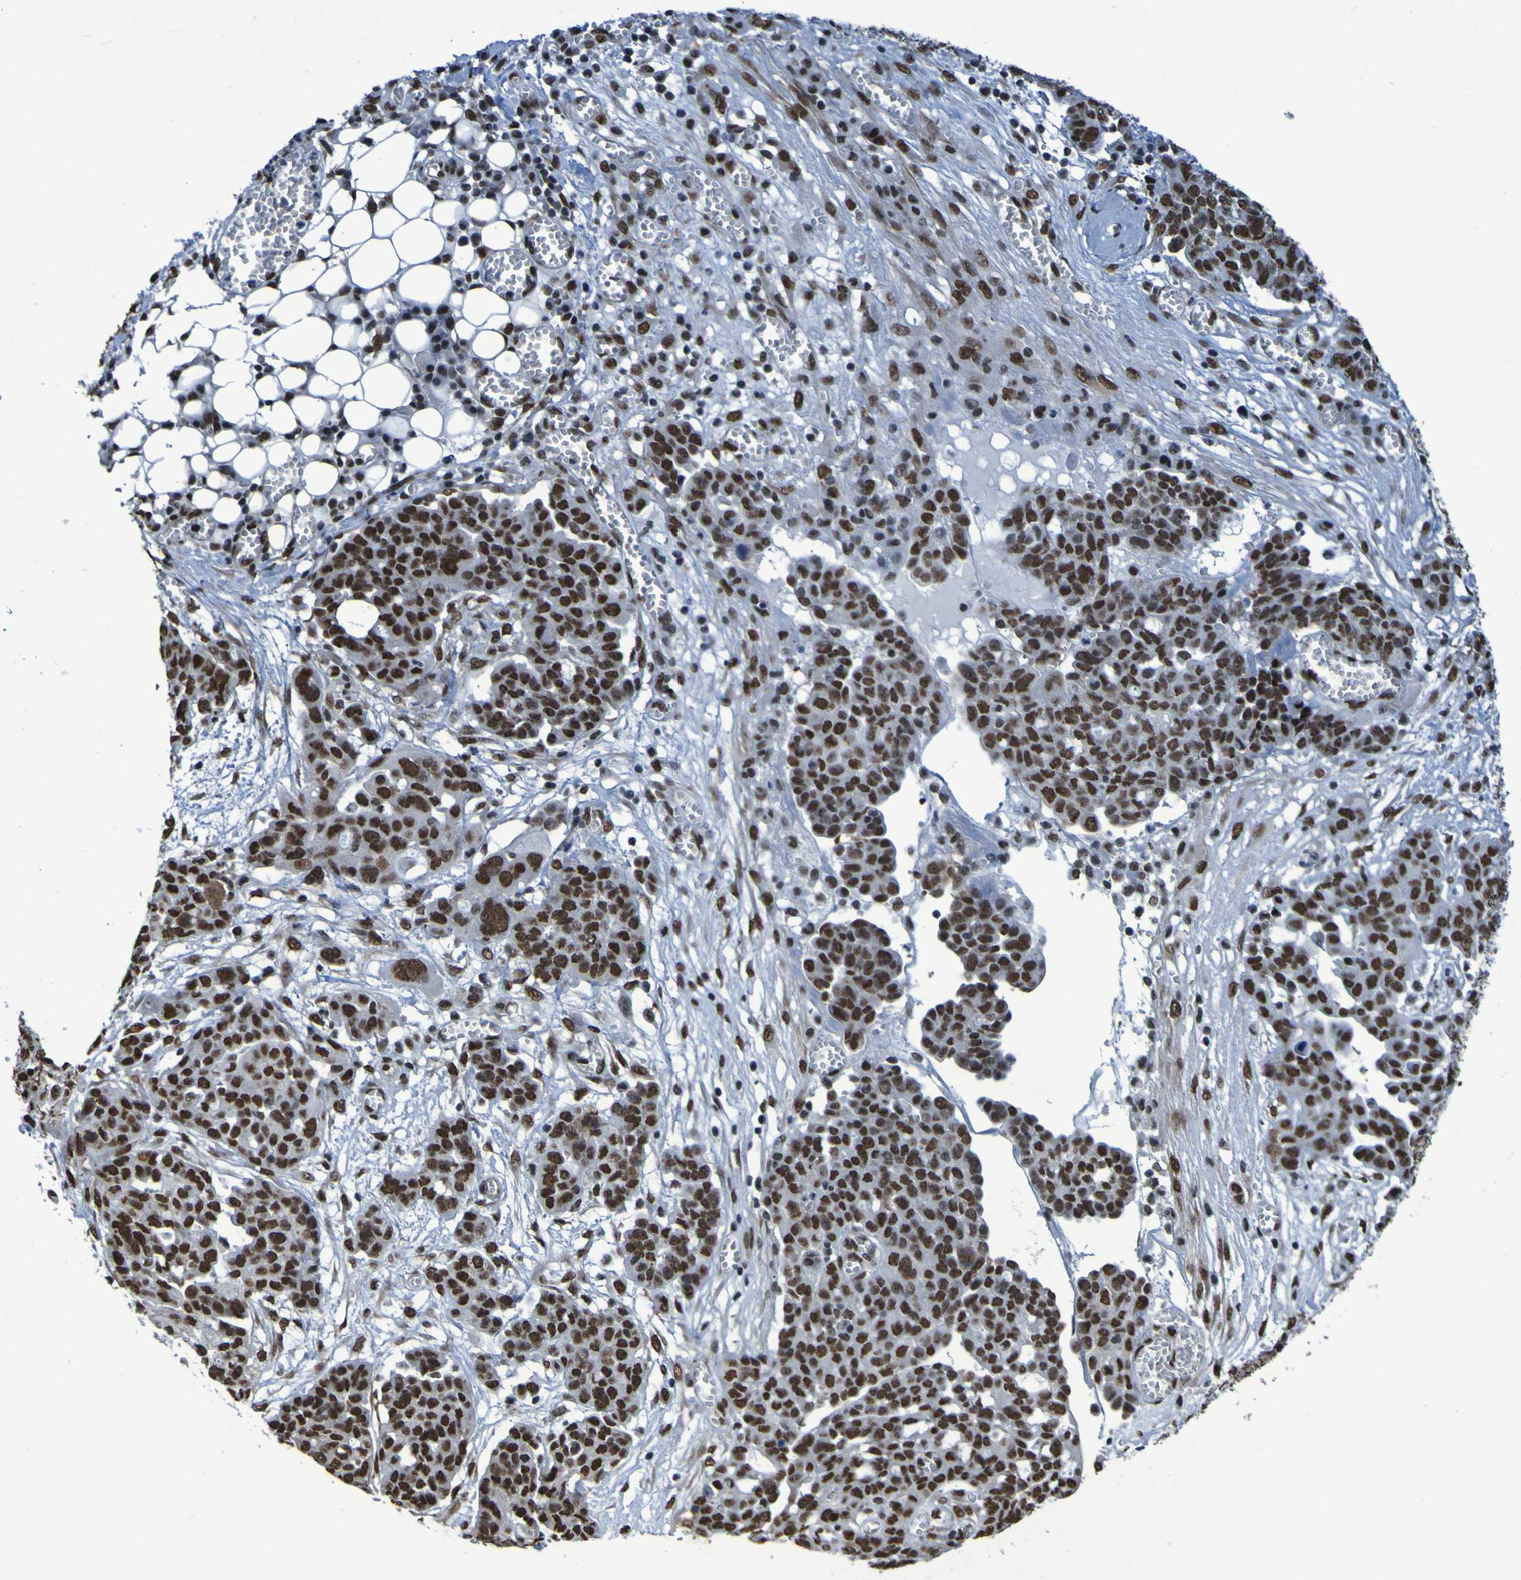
{"staining": {"intensity": "strong", "quantity": ">75%", "location": "nuclear"}, "tissue": "ovarian cancer", "cell_type": "Tumor cells", "image_type": "cancer", "snomed": [{"axis": "morphology", "description": "Cystadenocarcinoma, serous, NOS"}, {"axis": "topography", "description": "Soft tissue"}, {"axis": "topography", "description": "Ovary"}], "caption": "A high-resolution micrograph shows immunohistochemistry (IHC) staining of serous cystadenocarcinoma (ovarian), which demonstrates strong nuclear staining in approximately >75% of tumor cells. (DAB (3,3'-diaminobenzidine) IHC with brightfield microscopy, high magnification).", "gene": "HNRNPR", "patient": {"sex": "female", "age": 57}}